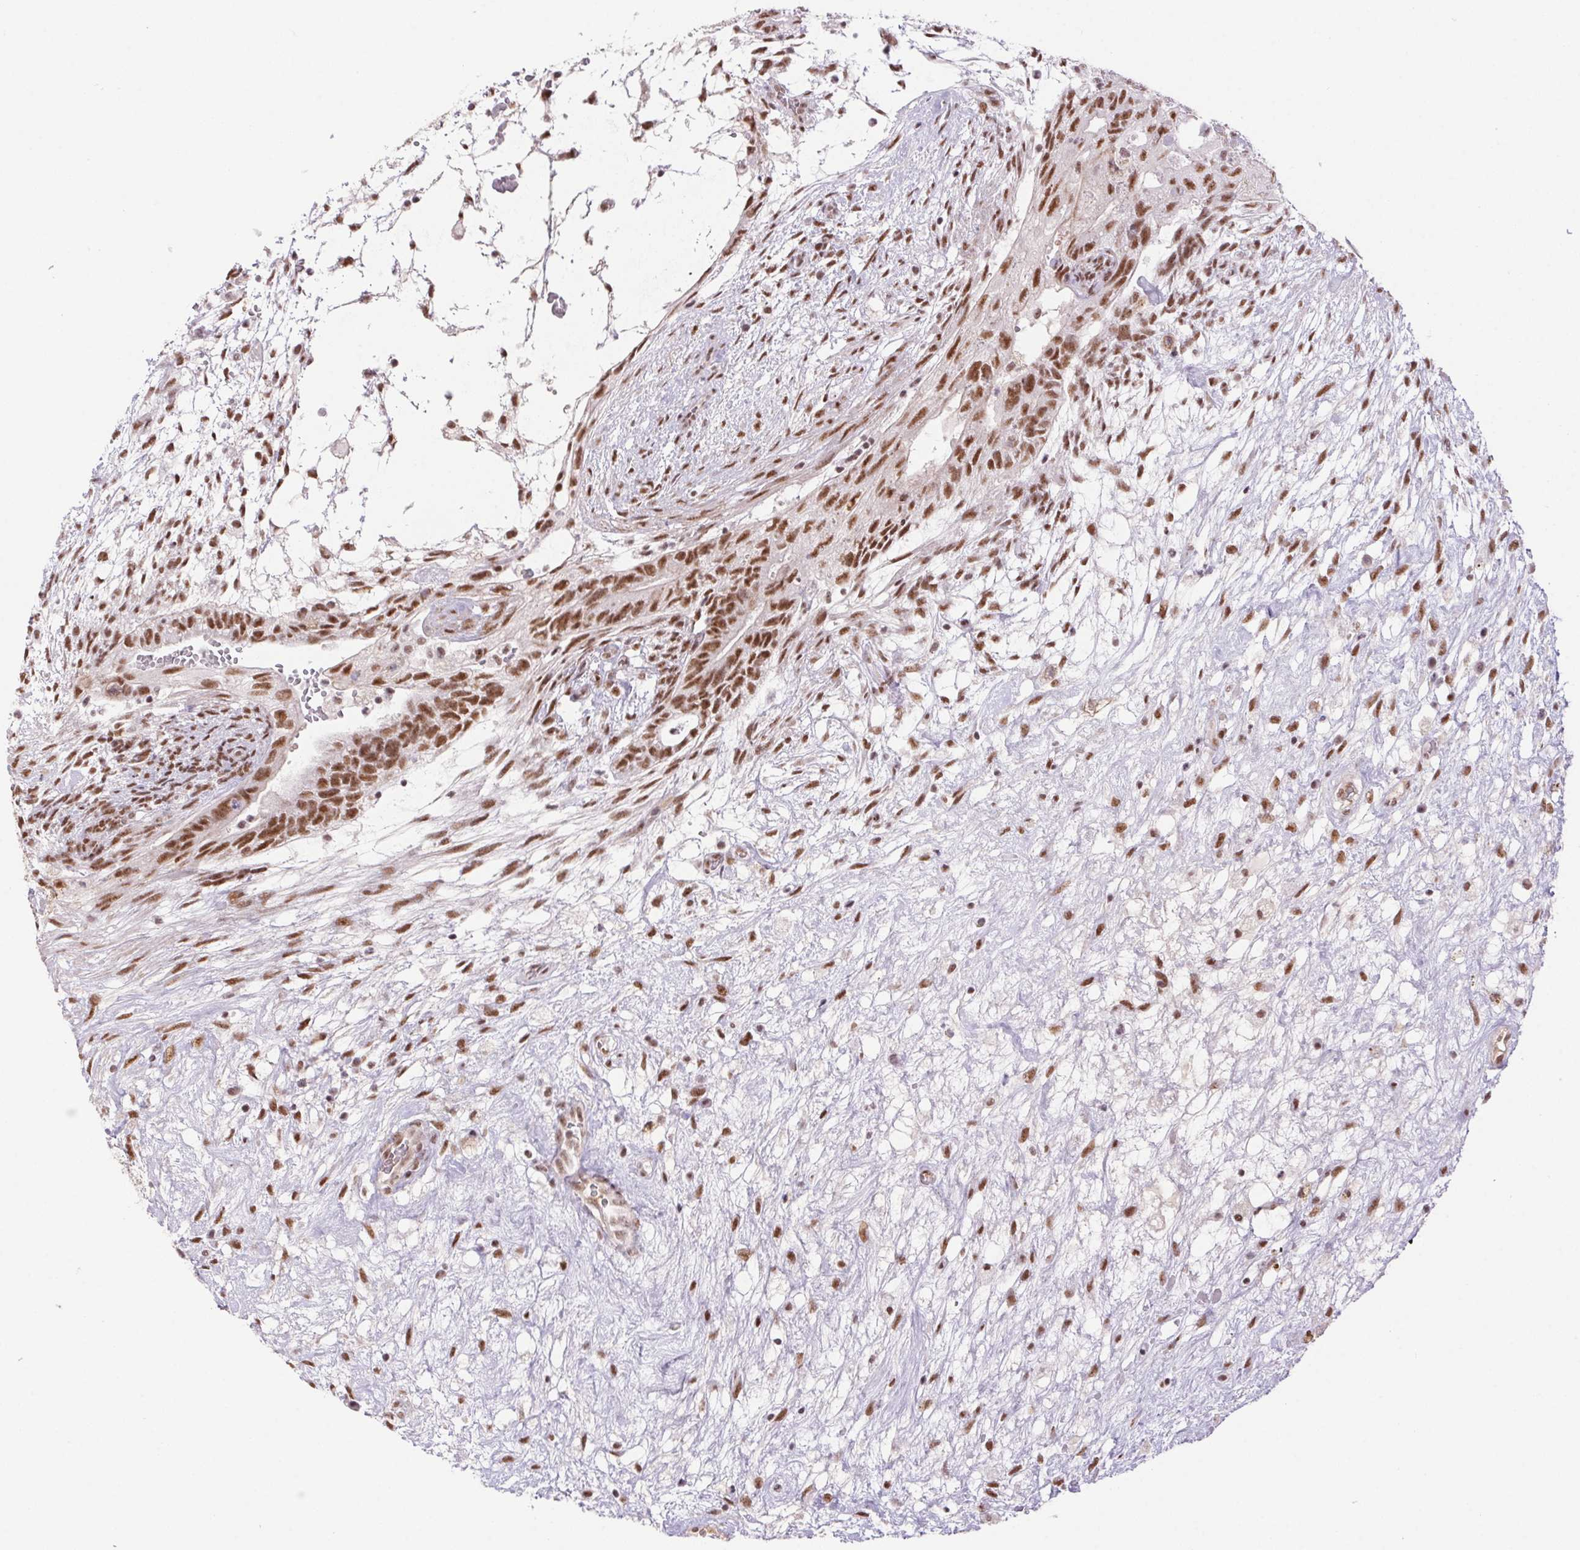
{"staining": {"intensity": "strong", "quantity": ">75%", "location": "nuclear"}, "tissue": "testis cancer", "cell_type": "Tumor cells", "image_type": "cancer", "snomed": [{"axis": "morphology", "description": "Normal tissue, NOS"}, {"axis": "morphology", "description": "Carcinoma, Embryonal, NOS"}, {"axis": "topography", "description": "Testis"}], "caption": "This image displays testis embryonal carcinoma stained with immunohistochemistry to label a protein in brown. The nuclear of tumor cells show strong positivity for the protein. Nuclei are counter-stained blue.", "gene": "DDX17", "patient": {"sex": "male", "age": 32}}